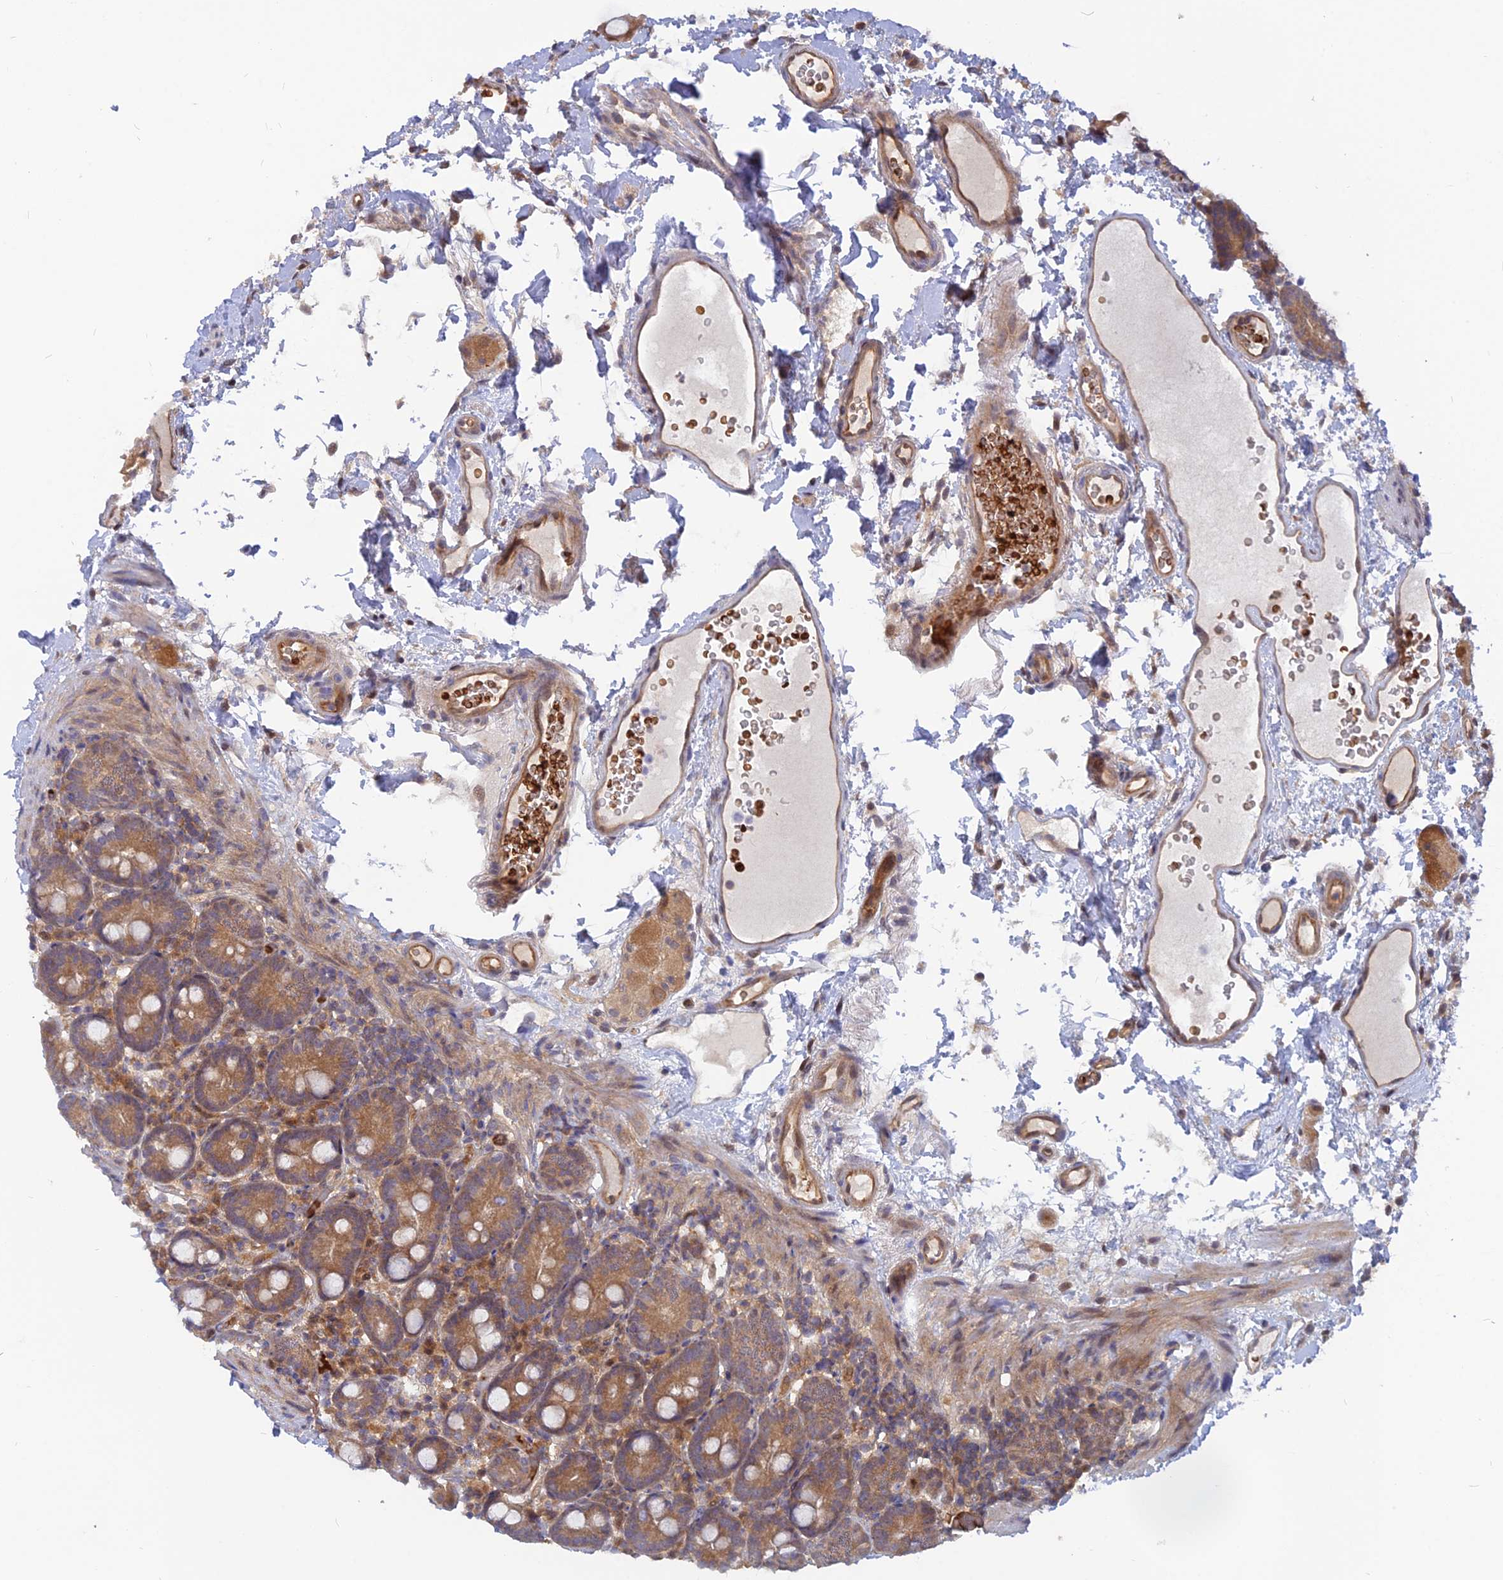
{"staining": {"intensity": "moderate", "quantity": ">75%", "location": "cytoplasmic/membranous"}, "tissue": "small intestine", "cell_type": "Glandular cells", "image_type": "normal", "snomed": [{"axis": "morphology", "description": "Normal tissue, NOS"}, {"axis": "topography", "description": "Small intestine"}], "caption": "High-magnification brightfield microscopy of benign small intestine stained with DAB (3,3'-diaminobenzidine) (brown) and counterstained with hematoxylin (blue). glandular cells exhibit moderate cytoplasmic/membranous positivity is appreciated in about>75% of cells. Nuclei are stained in blue.", "gene": "ARL2BP", "patient": {"sex": "female", "age": 68}}